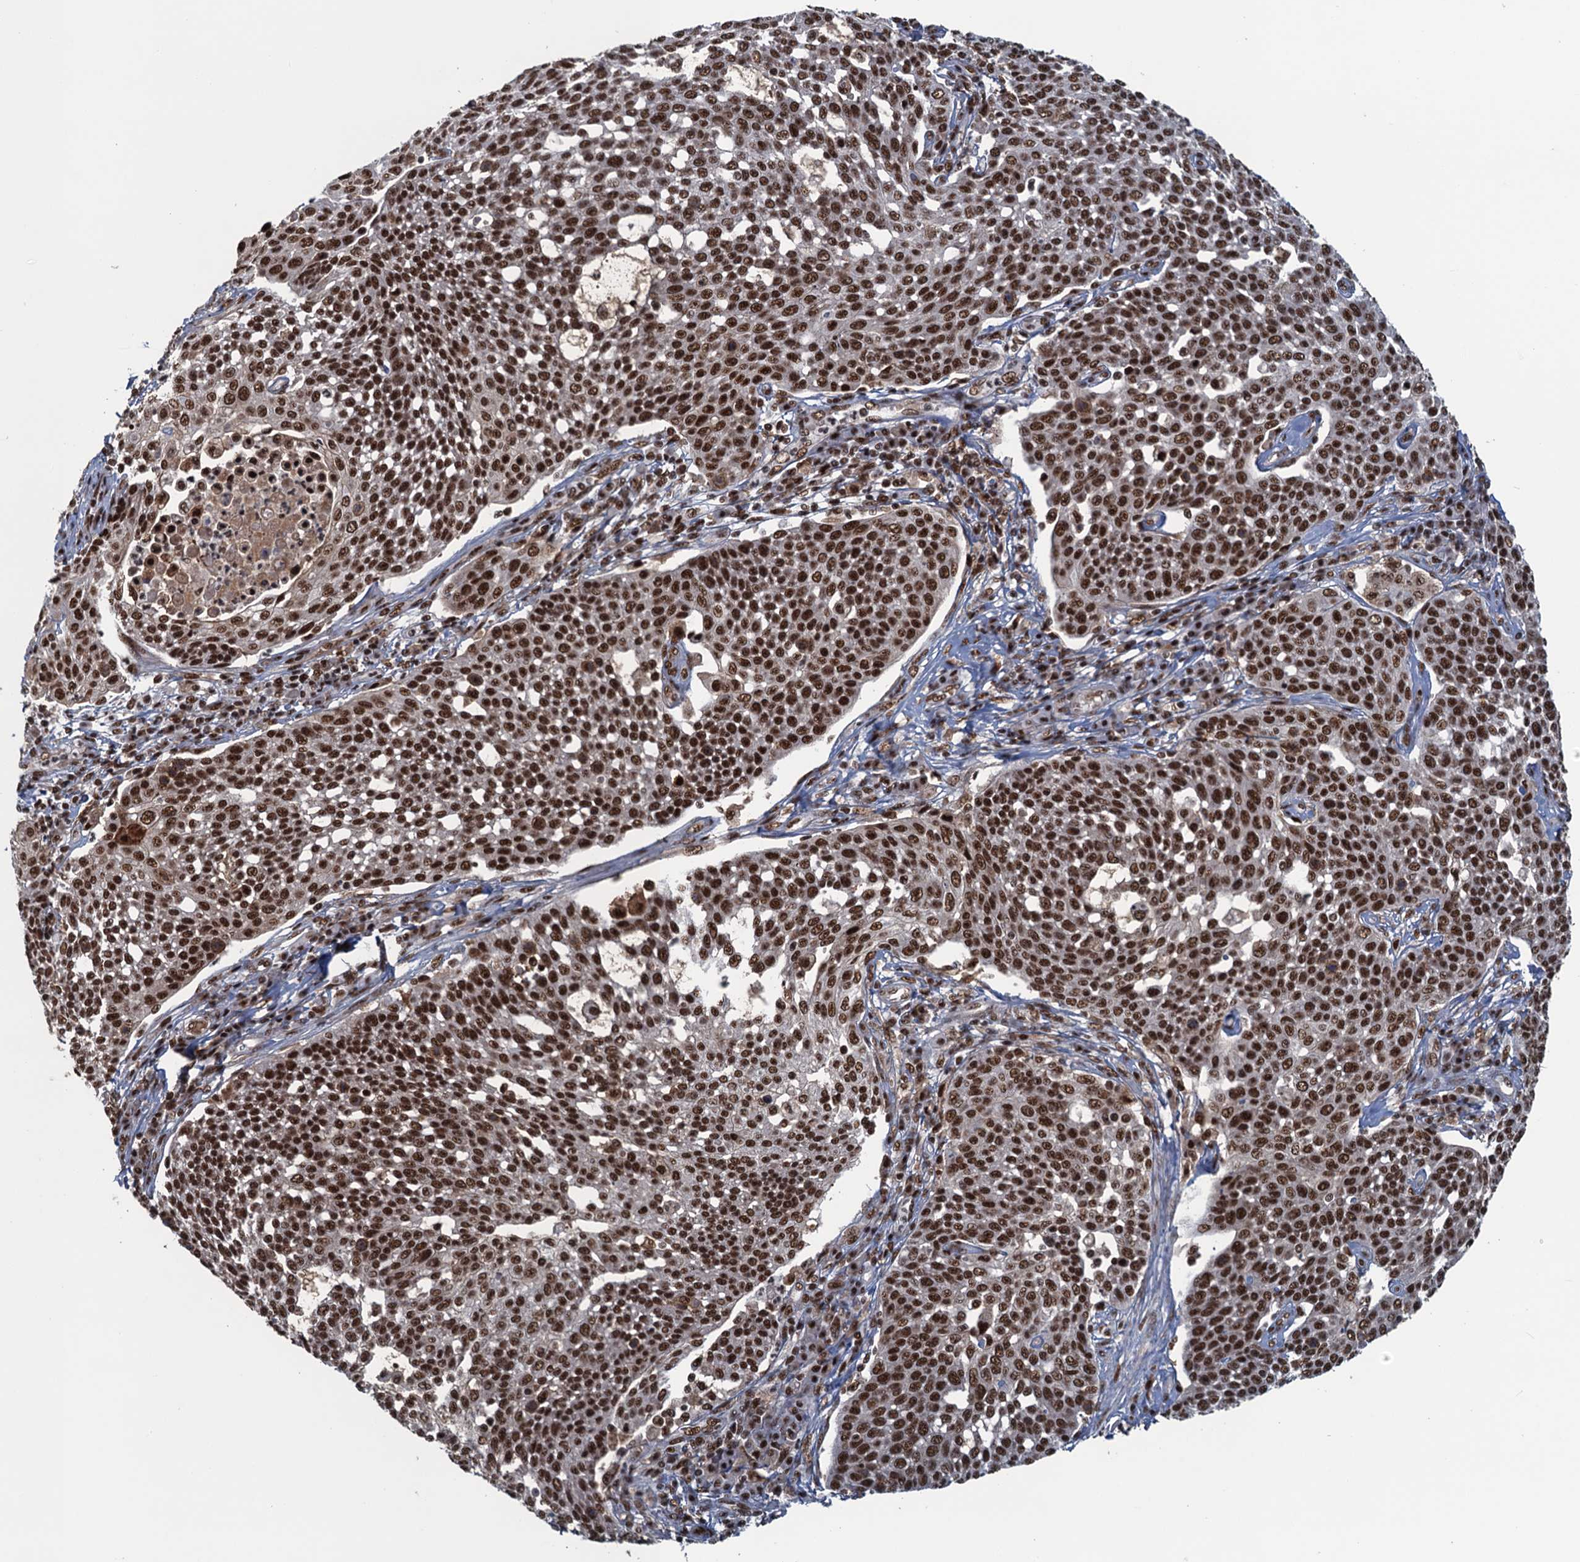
{"staining": {"intensity": "strong", "quantity": ">75%", "location": "nuclear"}, "tissue": "cervical cancer", "cell_type": "Tumor cells", "image_type": "cancer", "snomed": [{"axis": "morphology", "description": "Squamous cell carcinoma, NOS"}, {"axis": "topography", "description": "Cervix"}], "caption": "A histopathology image of cervical squamous cell carcinoma stained for a protein demonstrates strong nuclear brown staining in tumor cells.", "gene": "ZC3H18", "patient": {"sex": "female", "age": 34}}